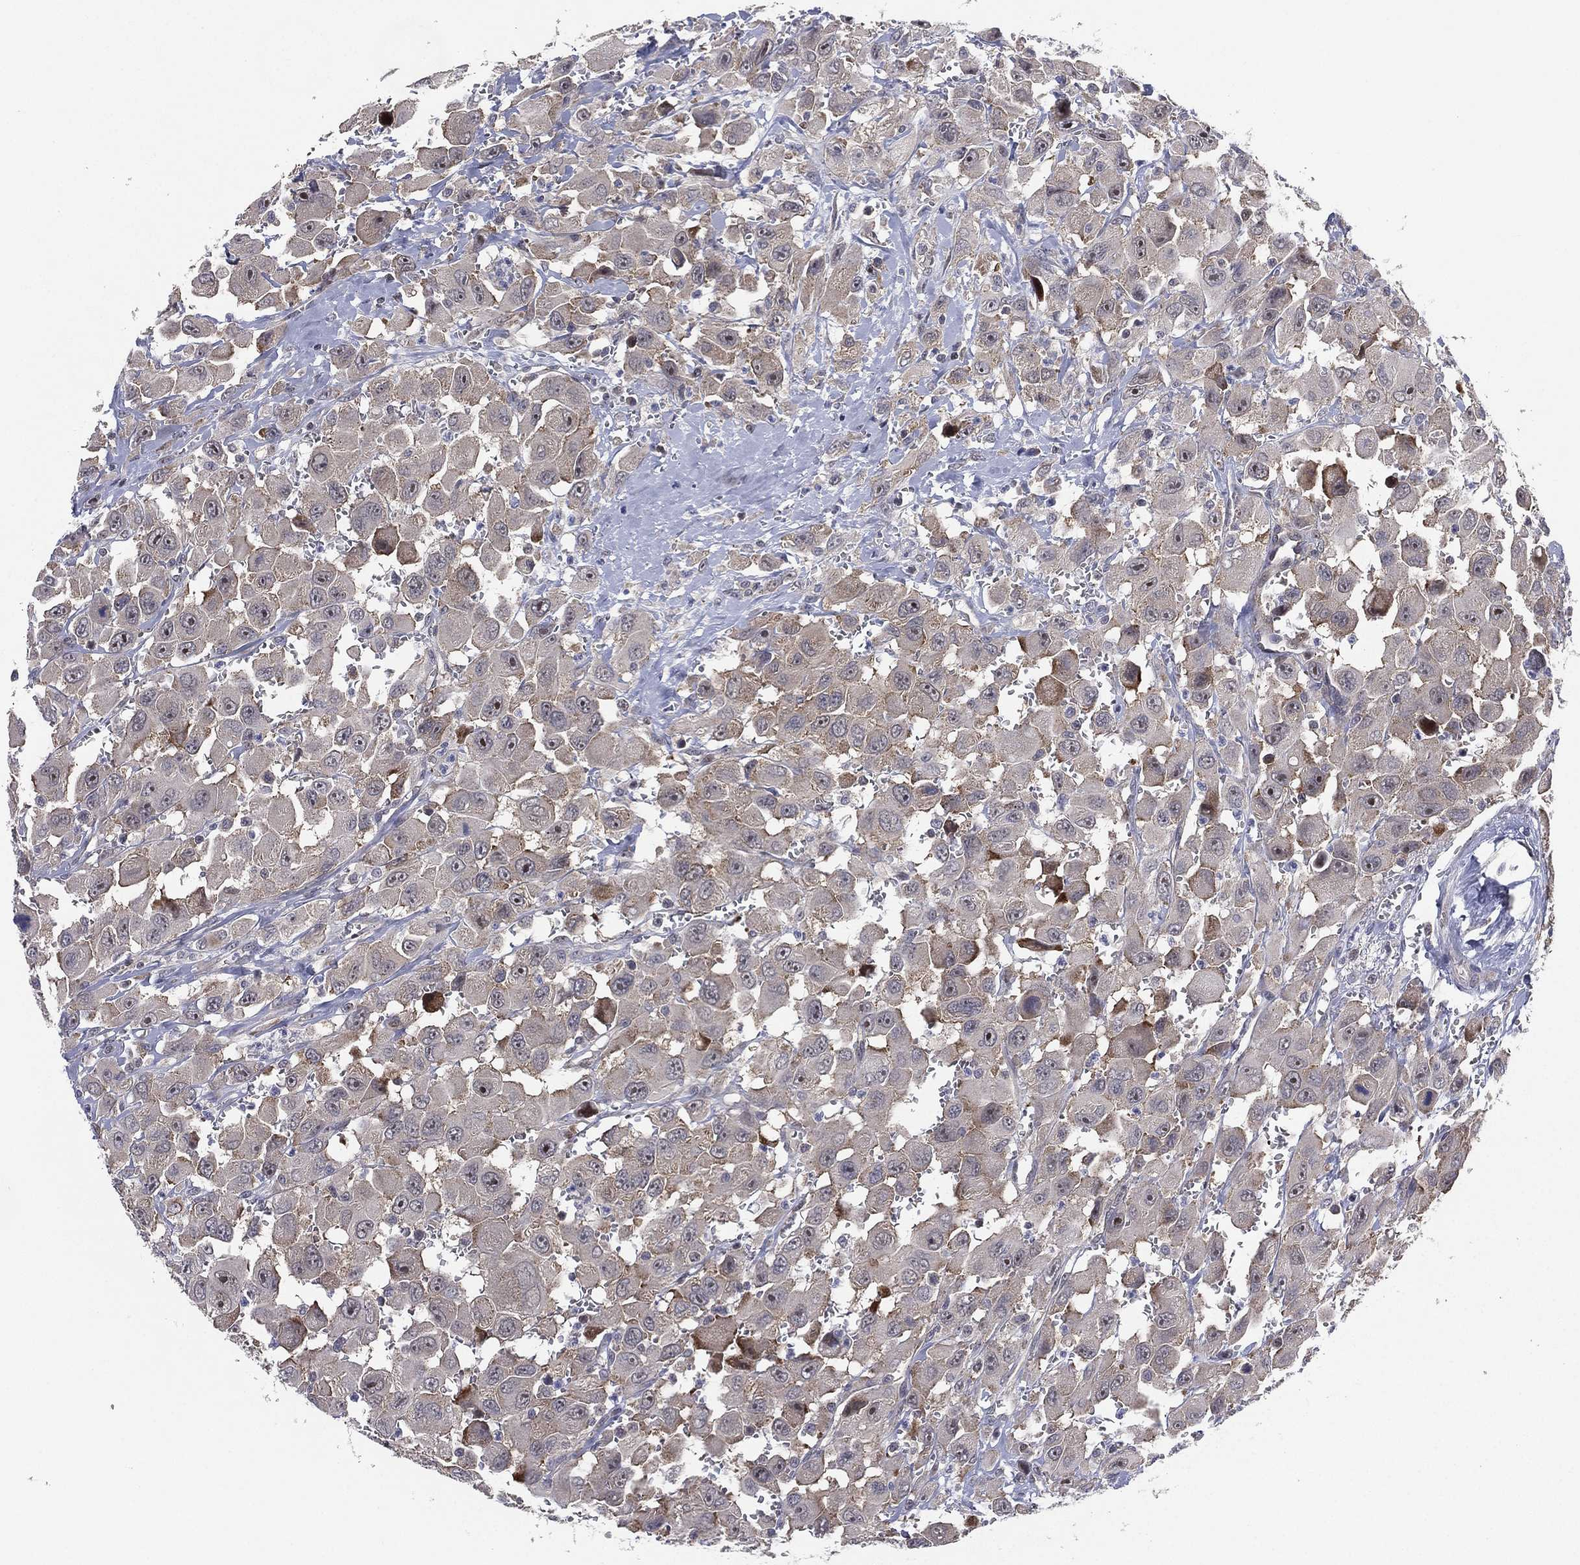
{"staining": {"intensity": "negative", "quantity": "none", "location": "none"}, "tissue": "head and neck cancer", "cell_type": "Tumor cells", "image_type": "cancer", "snomed": [{"axis": "morphology", "description": "Squamous cell carcinoma, NOS"}, {"axis": "morphology", "description": "Squamous cell carcinoma, metastatic, NOS"}, {"axis": "topography", "description": "Oral tissue"}, {"axis": "topography", "description": "Head-Neck"}], "caption": "The immunohistochemistry (IHC) histopathology image has no significant expression in tumor cells of head and neck cancer (metastatic squamous cell carcinoma) tissue.", "gene": "KAT14", "patient": {"sex": "female", "age": 85}}